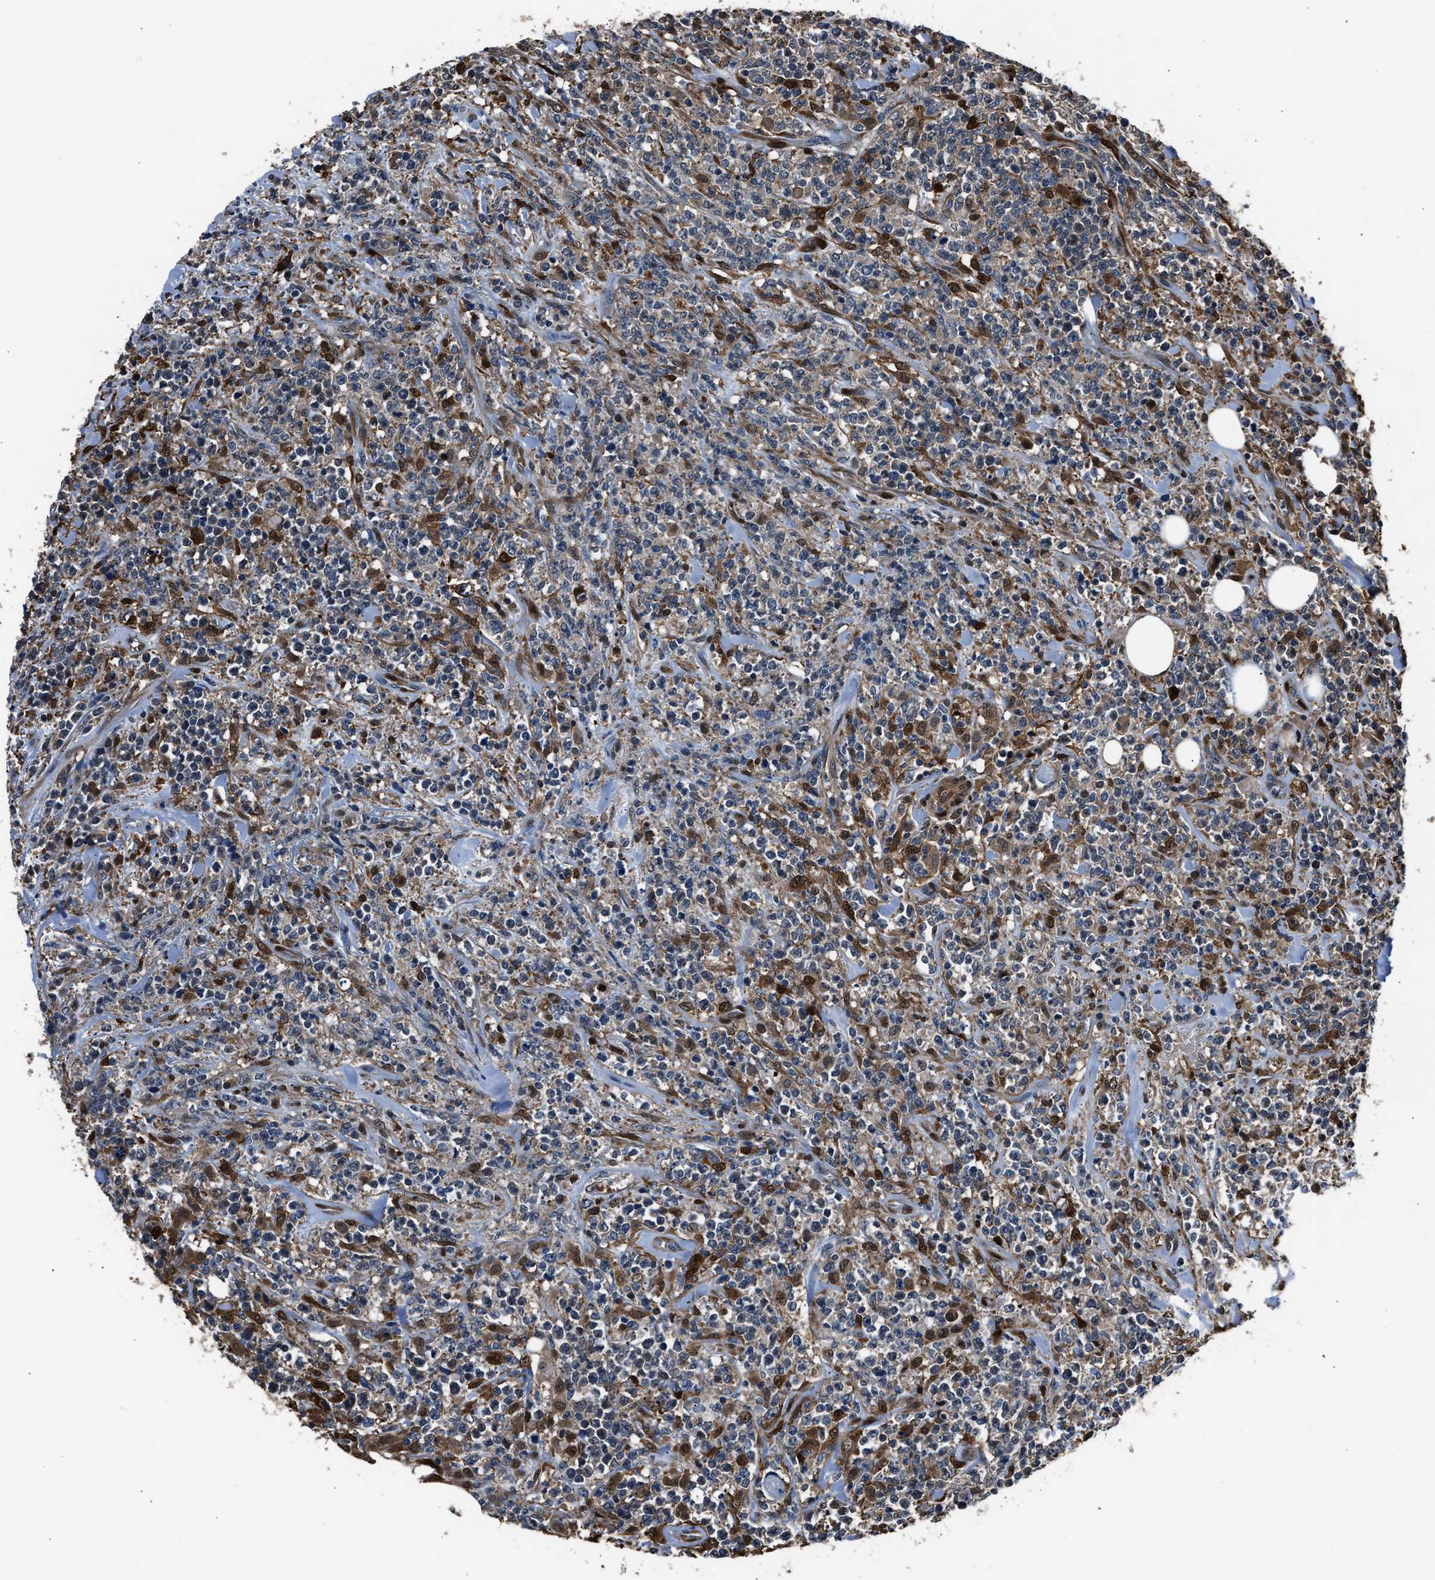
{"staining": {"intensity": "strong", "quantity": "<25%", "location": "nuclear"}, "tissue": "lymphoma", "cell_type": "Tumor cells", "image_type": "cancer", "snomed": [{"axis": "morphology", "description": "Malignant lymphoma, non-Hodgkin's type, High grade"}, {"axis": "topography", "description": "Soft tissue"}], "caption": "This is a histology image of immunohistochemistry (IHC) staining of lymphoma, which shows strong expression in the nuclear of tumor cells.", "gene": "PPA1", "patient": {"sex": "male", "age": 18}}